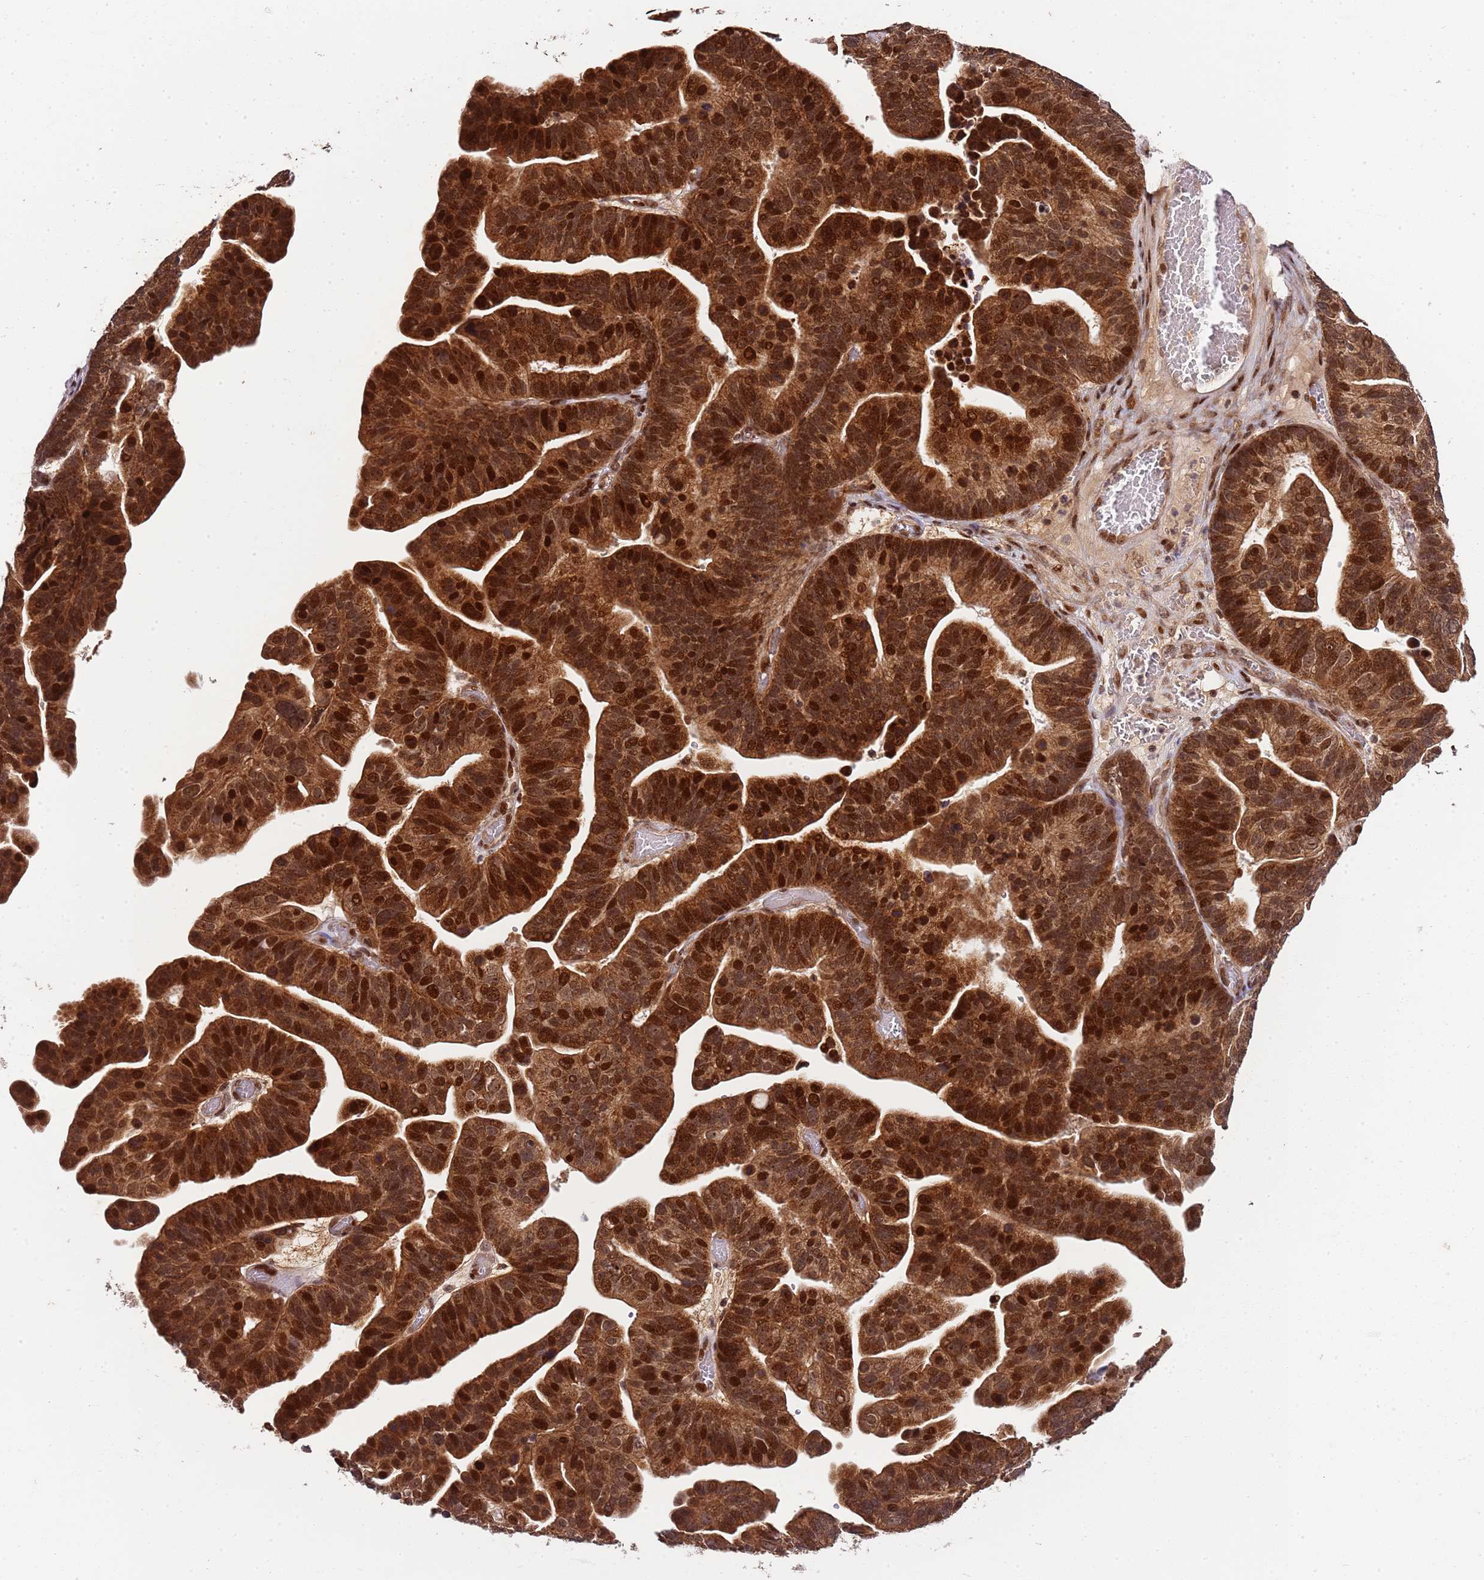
{"staining": {"intensity": "strong", "quantity": ">75%", "location": "cytoplasmic/membranous,nuclear"}, "tissue": "ovarian cancer", "cell_type": "Tumor cells", "image_type": "cancer", "snomed": [{"axis": "morphology", "description": "Cystadenocarcinoma, serous, NOS"}, {"axis": "topography", "description": "Ovary"}], "caption": "Tumor cells display high levels of strong cytoplasmic/membranous and nuclear positivity in approximately >75% of cells in serous cystadenocarcinoma (ovarian). Using DAB (3,3'-diaminobenzidine) (brown) and hematoxylin (blue) stains, captured at high magnification using brightfield microscopy.", "gene": "EDC3", "patient": {"sex": "female", "age": 56}}